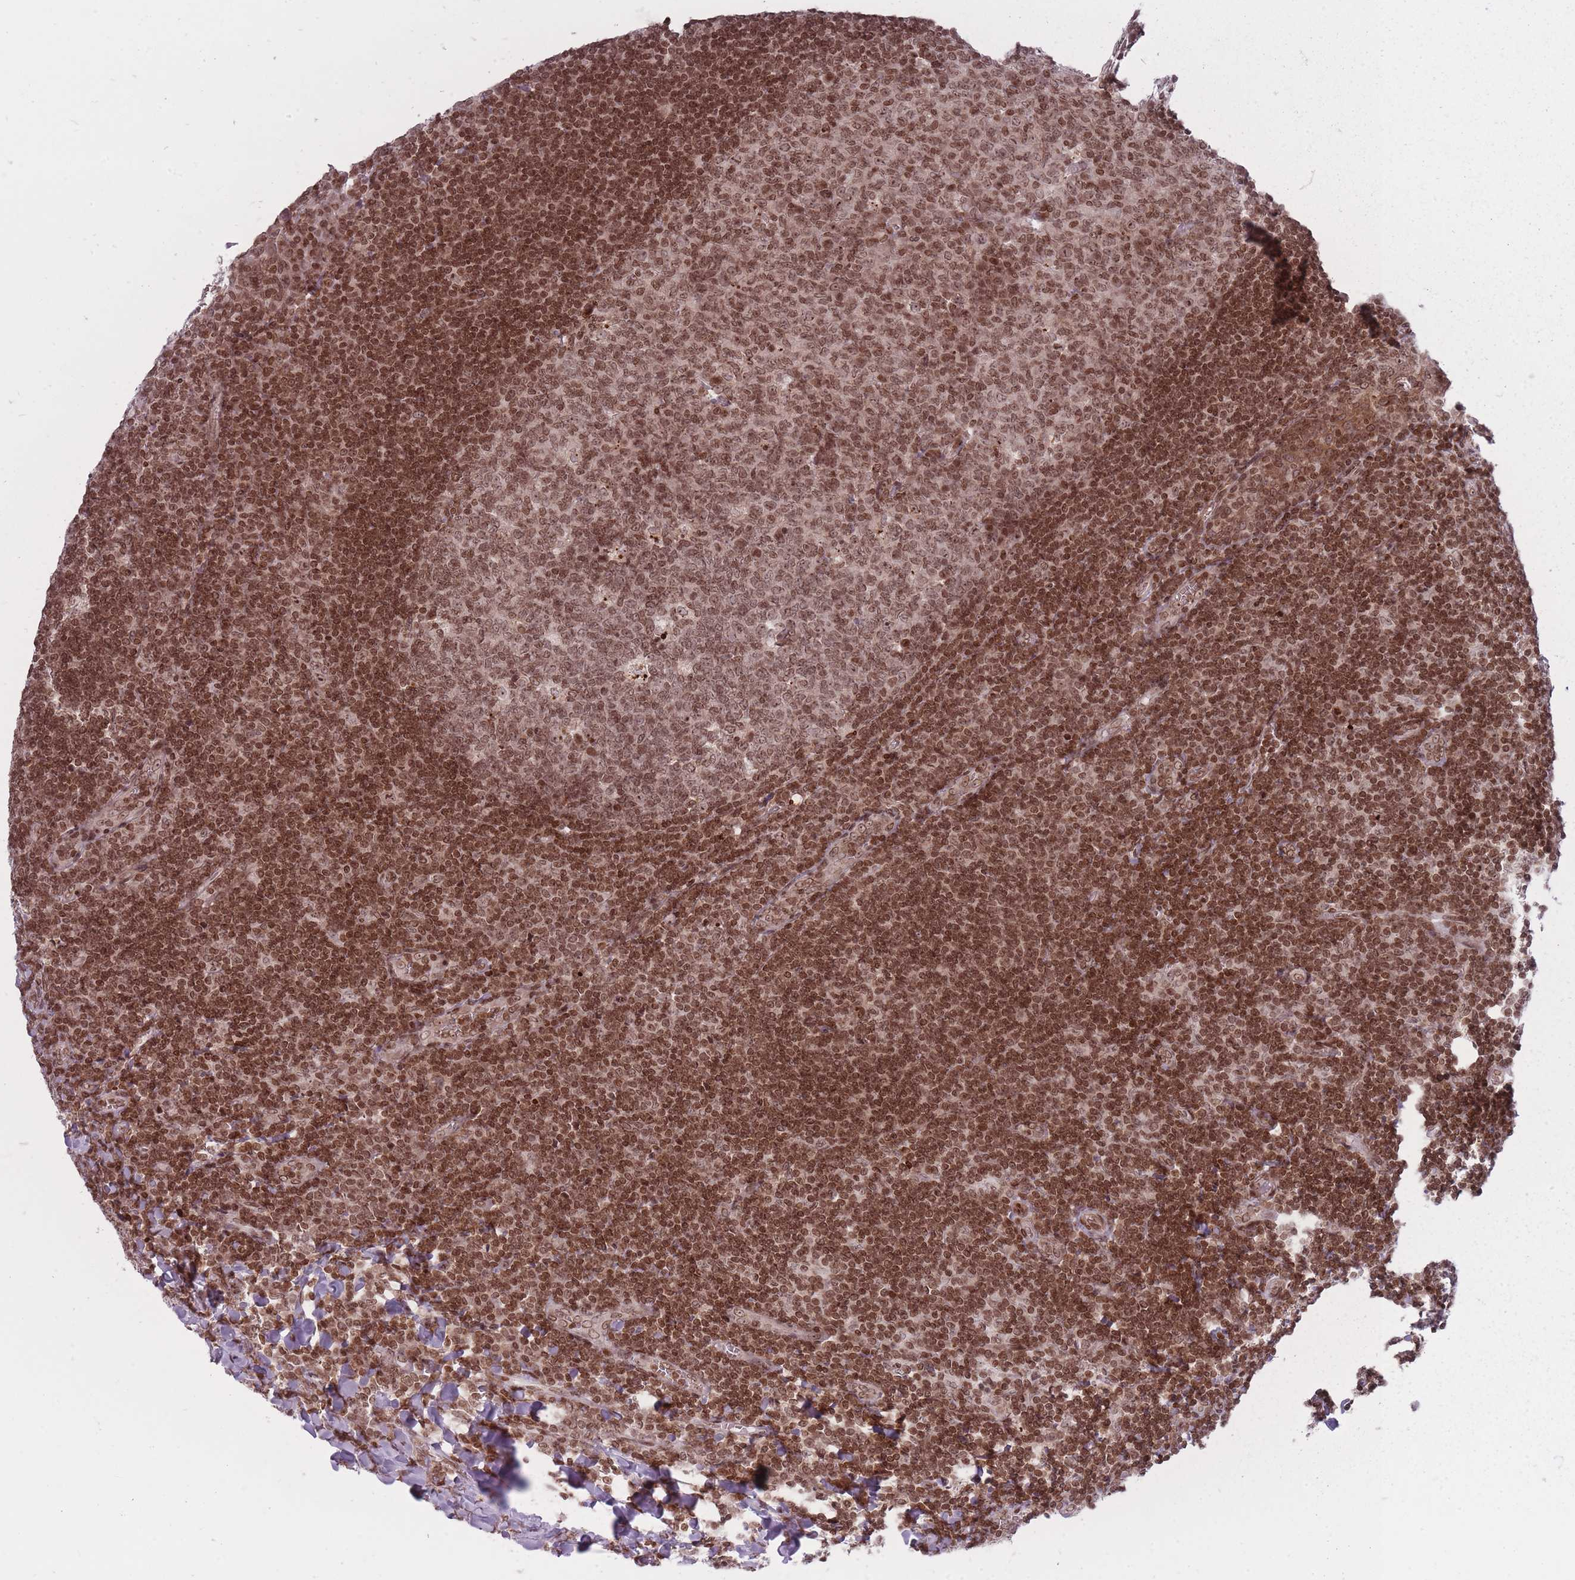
{"staining": {"intensity": "moderate", "quantity": ">75%", "location": "nuclear"}, "tissue": "tonsil", "cell_type": "Germinal center cells", "image_type": "normal", "snomed": [{"axis": "morphology", "description": "Normal tissue, NOS"}, {"axis": "topography", "description": "Tonsil"}], "caption": "Normal tonsil displays moderate nuclear positivity in approximately >75% of germinal center cells, visualized by immunohistochemistry. The protein of interest is stained brown, and the nuclei are stained in blue (DAB IHC with brightfield microscopy, high magnification).", "gene": "TMC6", "patient": {"sex": "male", "age": 27}}